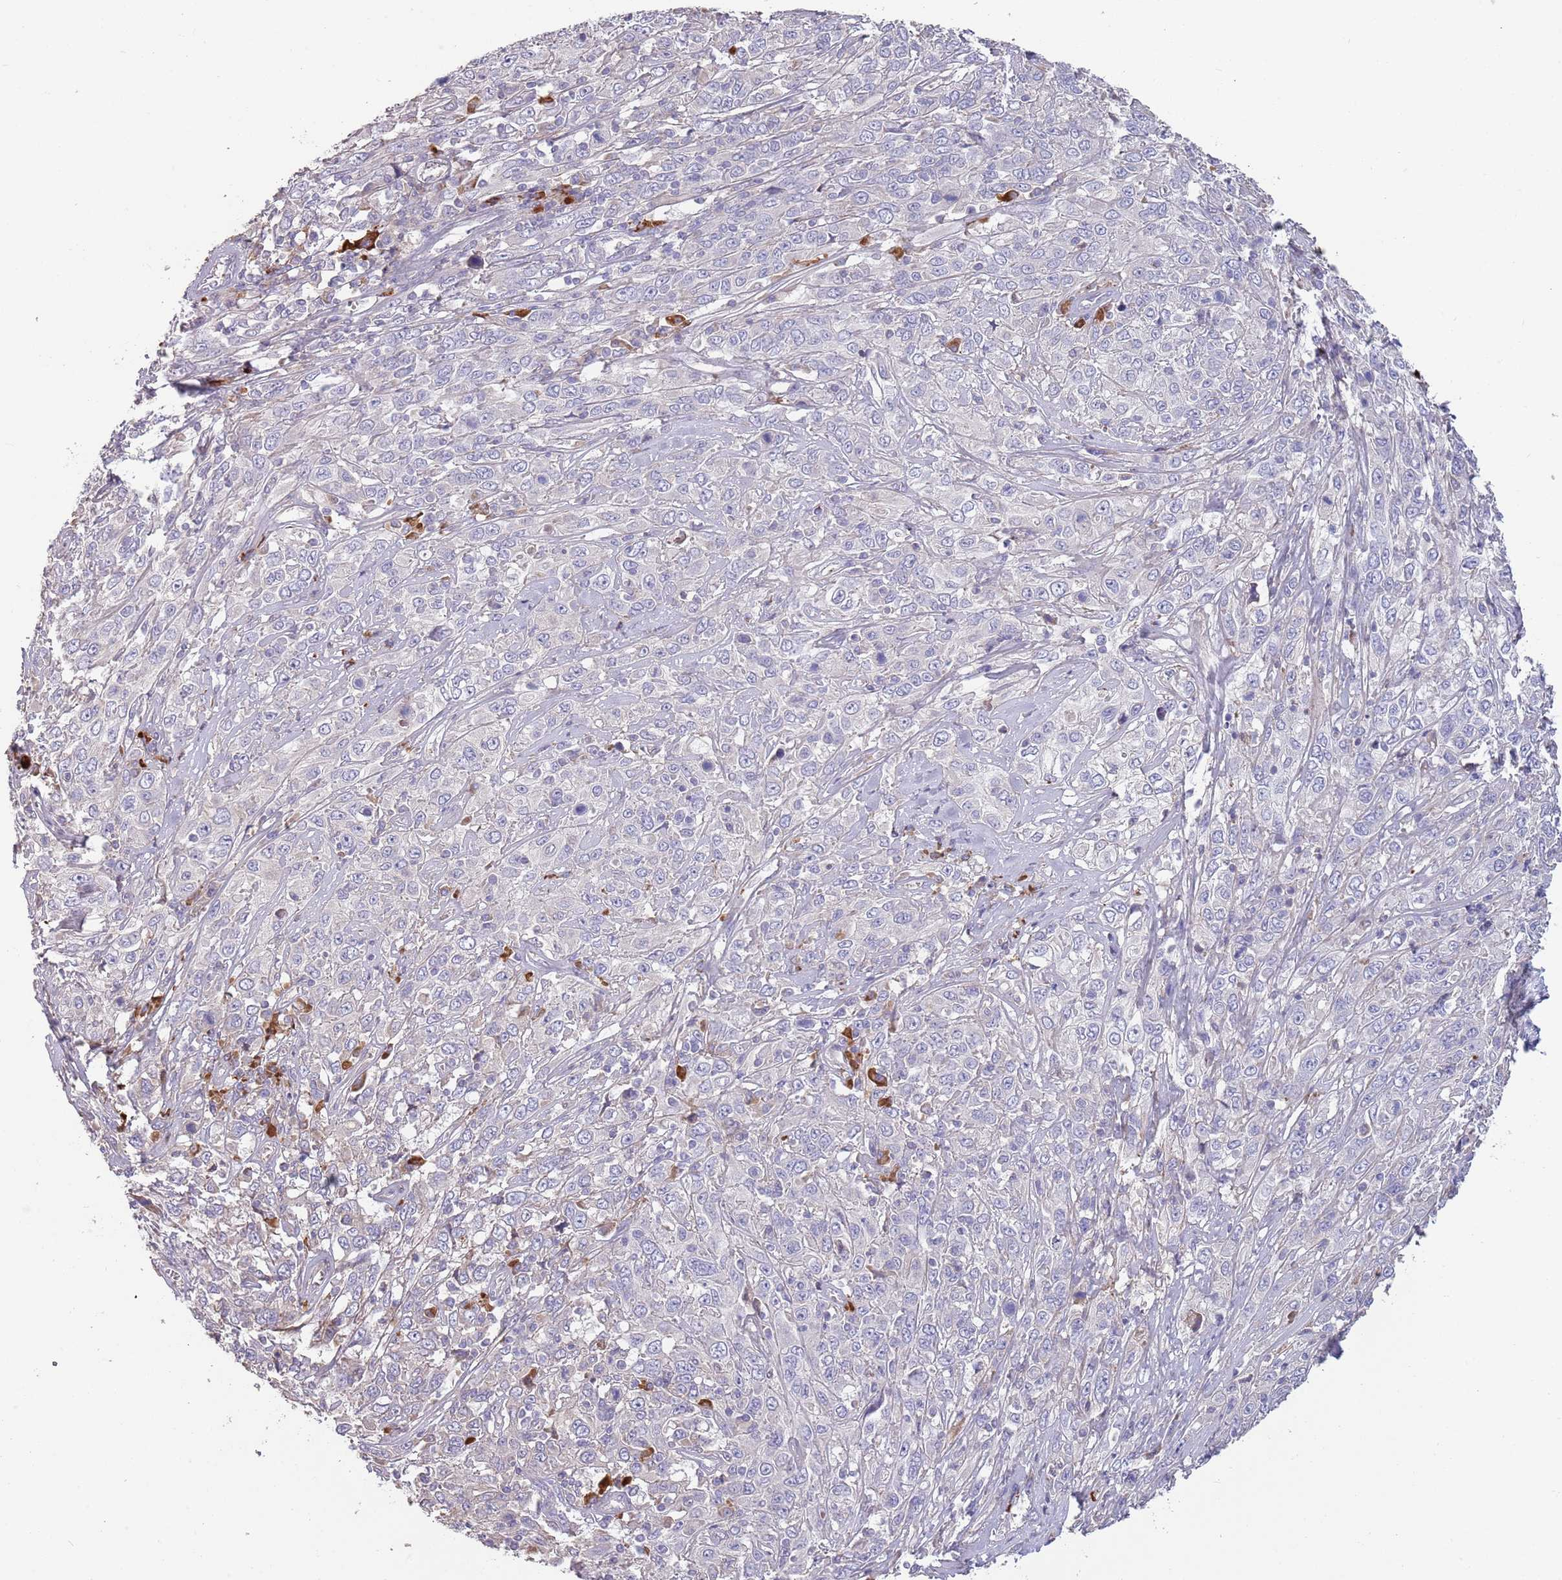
{"staining": {"intensity": "negative", "quantity": "none", "location": "none"}, "tissue": "cervical cancer", "cell_type": "Tumor cells", "image_type": "cancer", "snomed": [{"axis": "morphology", "description": "Squamous cell carcinoma, NOS"}, {"axis": "topography", "description": "Cervix"}], "caption": "High magnification brightfield microscopy of squamous cell carcinoma (cervical) stained with DAB (brown) and counterstained with hematoxylin (blue): tumor cells show no significant staining.", "gene": "SUSD1", "patient": {"sex": "female", "age": 46}}